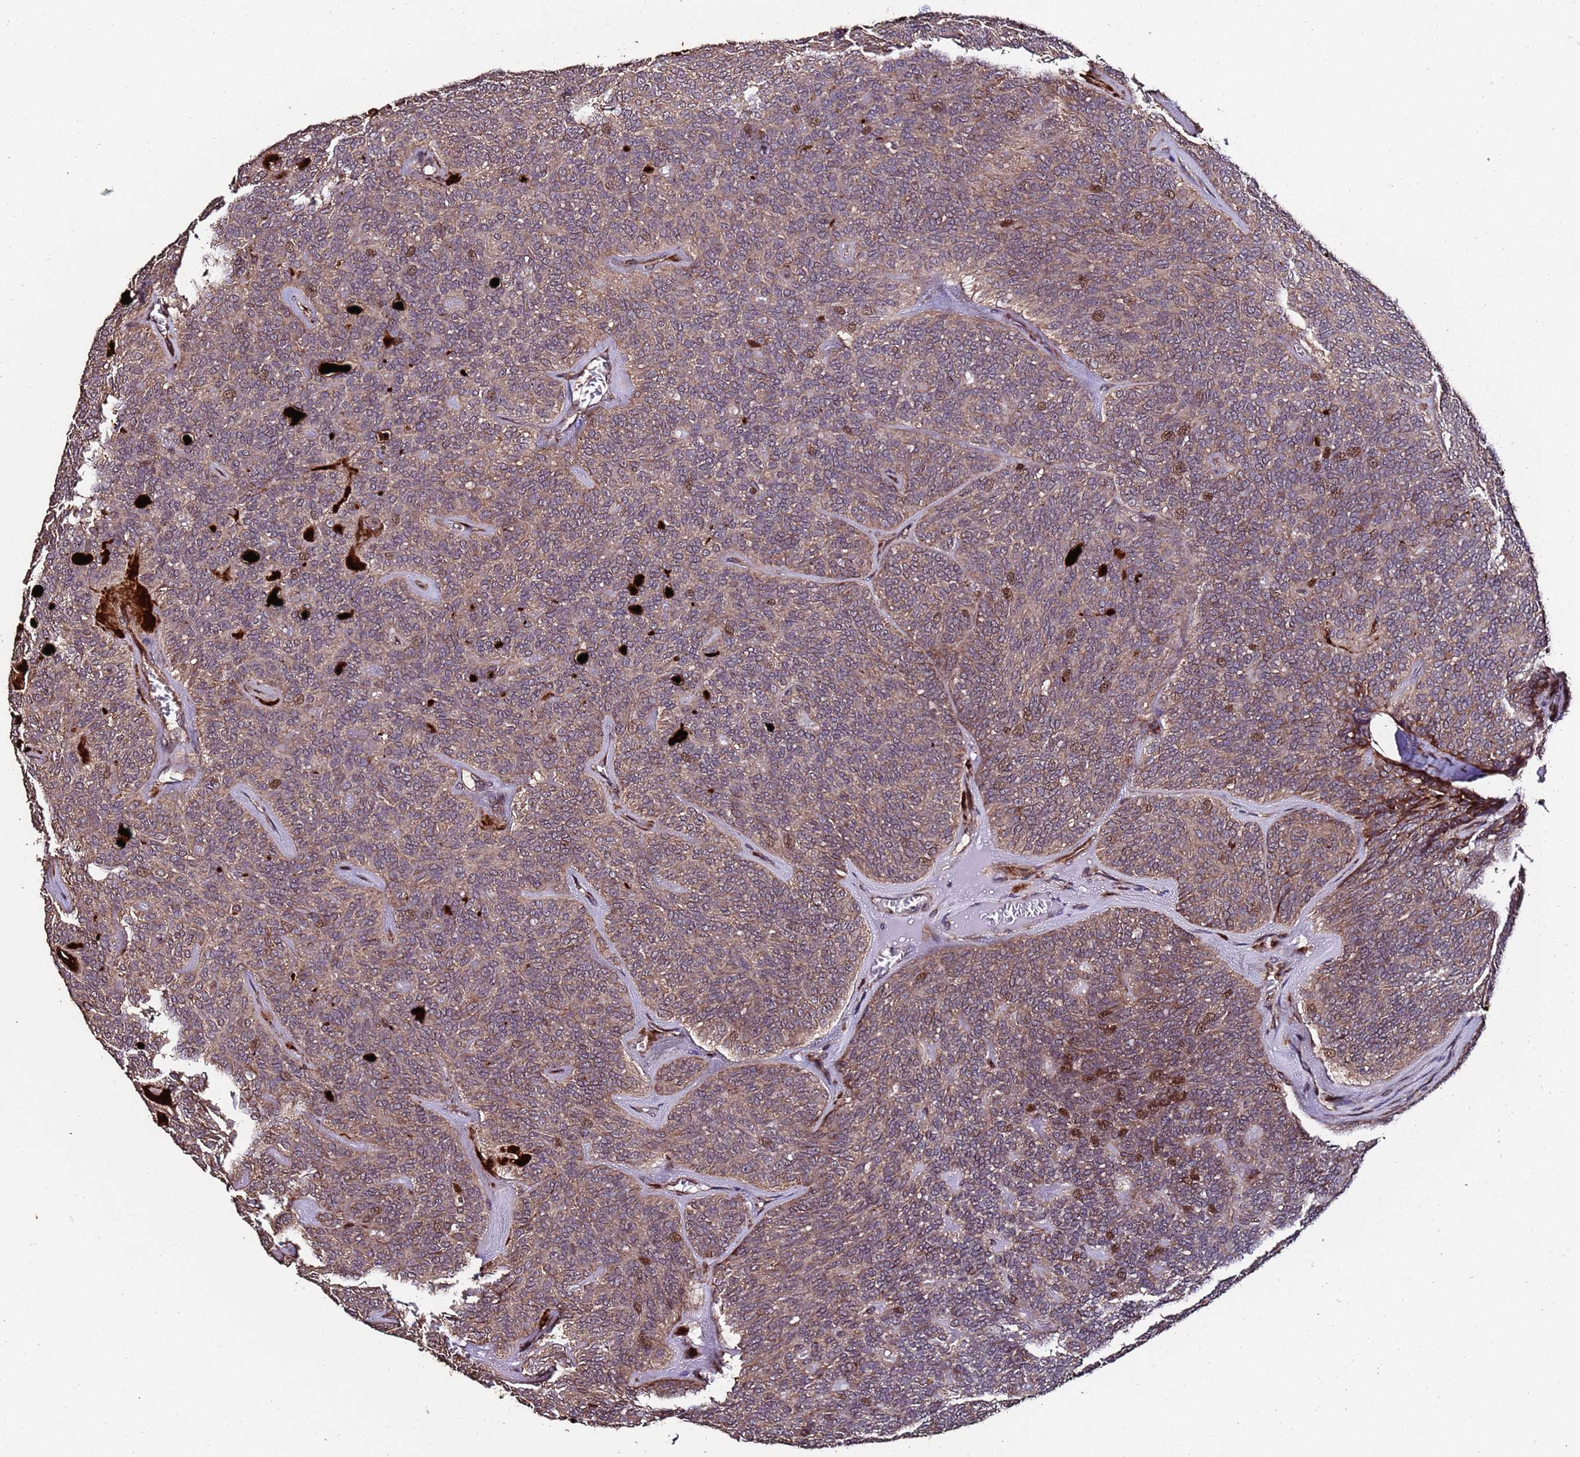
{"staining": {"intensity": "moderate", "quantity": ">75%", "location": "cytoplasmic/membranous,nuclear"}, "tissue": "head and neck cancer", "cell_type": "Tumor cells", "image_type": "cancer", "snomed": [{"axis": "morphology", "description": "Adenocarcinoma, NOS"}, {"axis": "topography", "description": "Head-Neck"}], "caption": "This photomicrograph exhibits immunohistochemistry (IHC) staining of human head and neck cancer (adenocarcinoma), with medium moderate cytoplasmic/membranous and nuclear staining in about >75% of tumor cells.", "gene": "PRODH", "patient": {"sex": "male", "age": 66}}